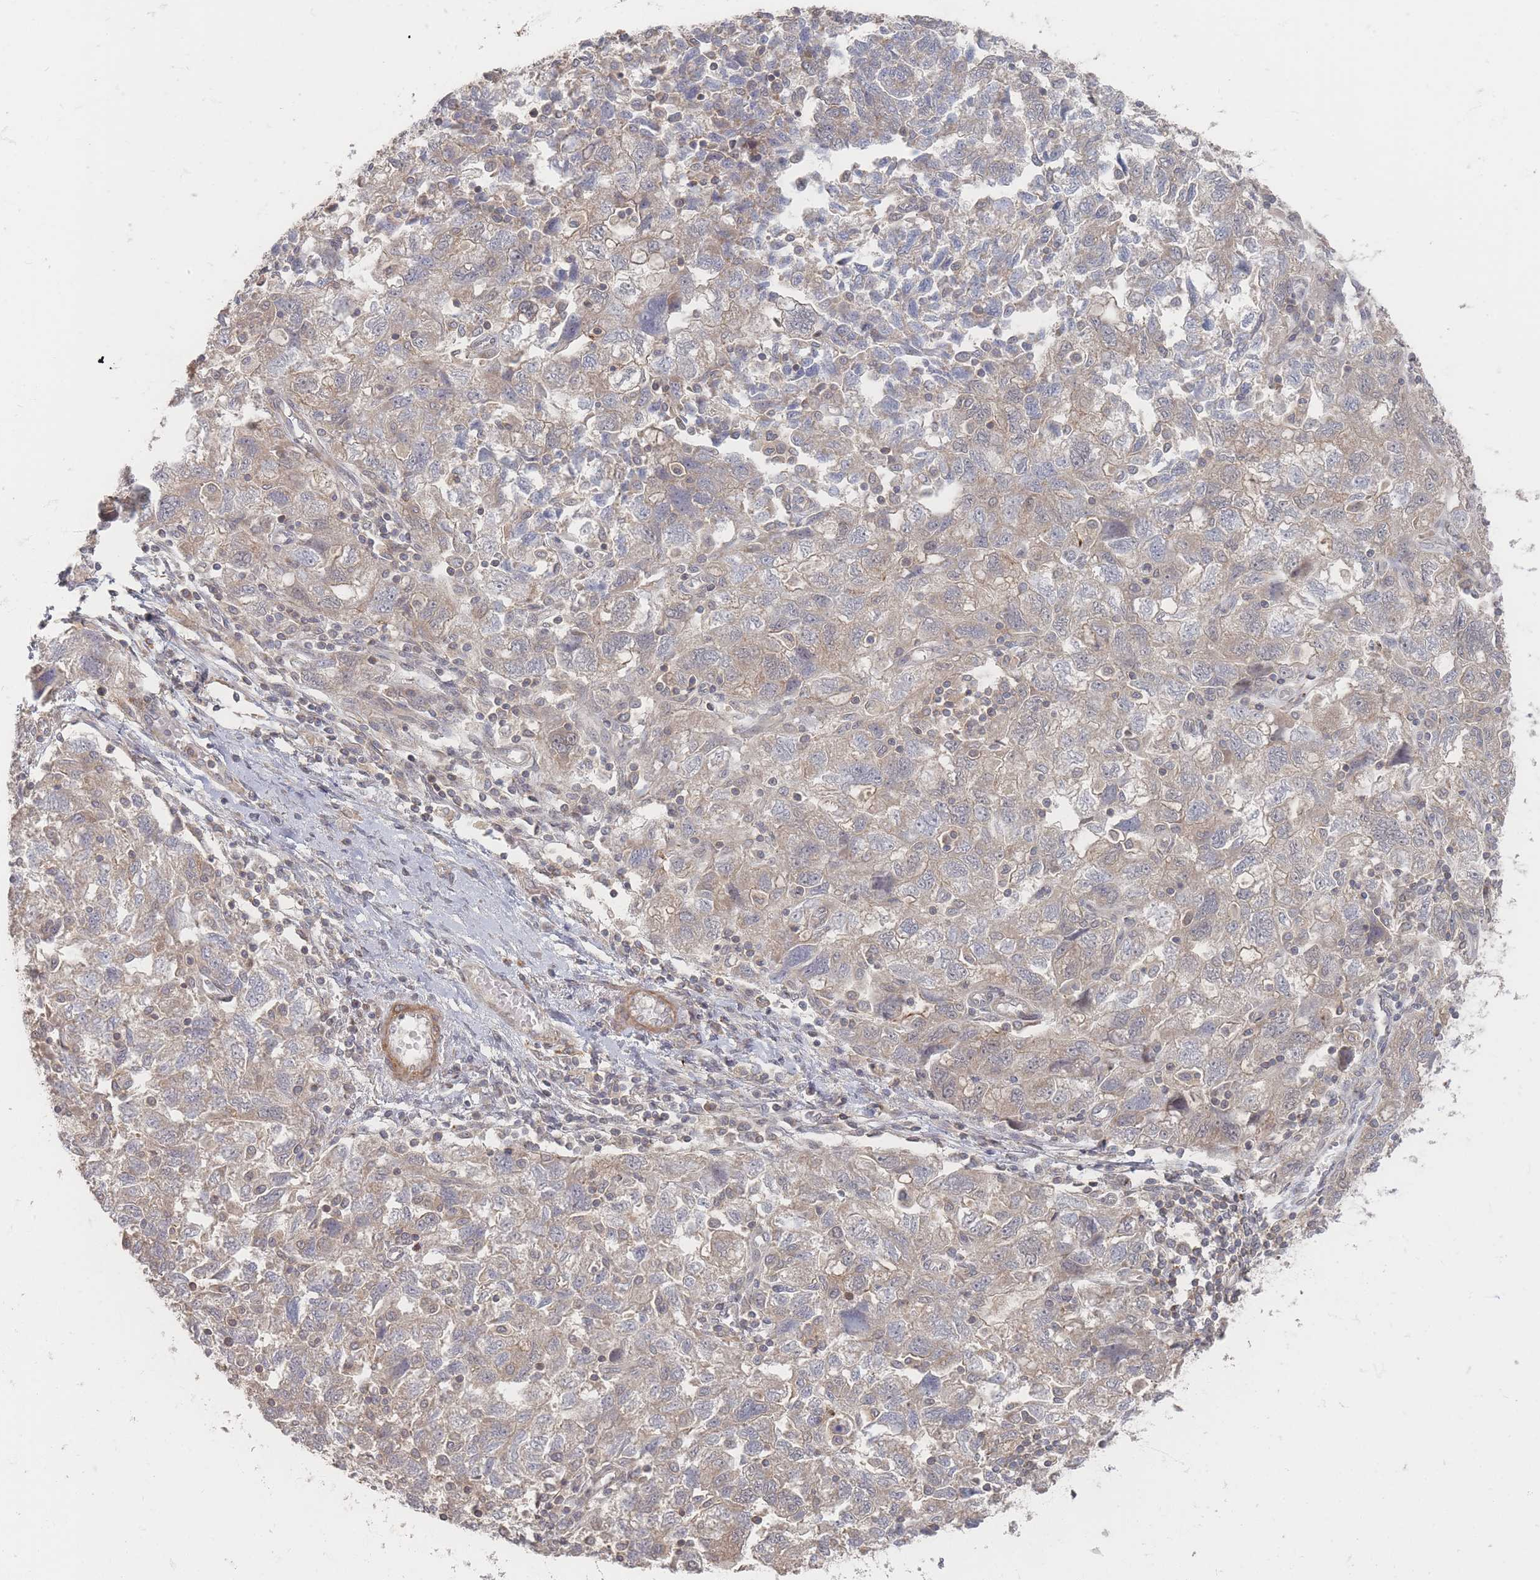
{"staining": {"intensity": "negative", "quantity": "none", "location": "none"}, "tissue": "ovarian cancer", "cell_type": "Tumor cells", "image_type": "cancer", "snomed": [{"axis": "morphology", "description": "Carcinoma, NOS"}, {"axis": "morphology", "description": "Cystadenocarcinoma, serous, NOS"}, {"axis": "topography", "description": "Ovary"}], "caption": "High magnification brightfield microscopy of carcinoma (ovarian) stained with DAB (brown) and counterstained with hematoxylin (blue): tumor cells show no significant staining.", "gene": "GLE1", "patient": {"sex": "female", "age": 69}}